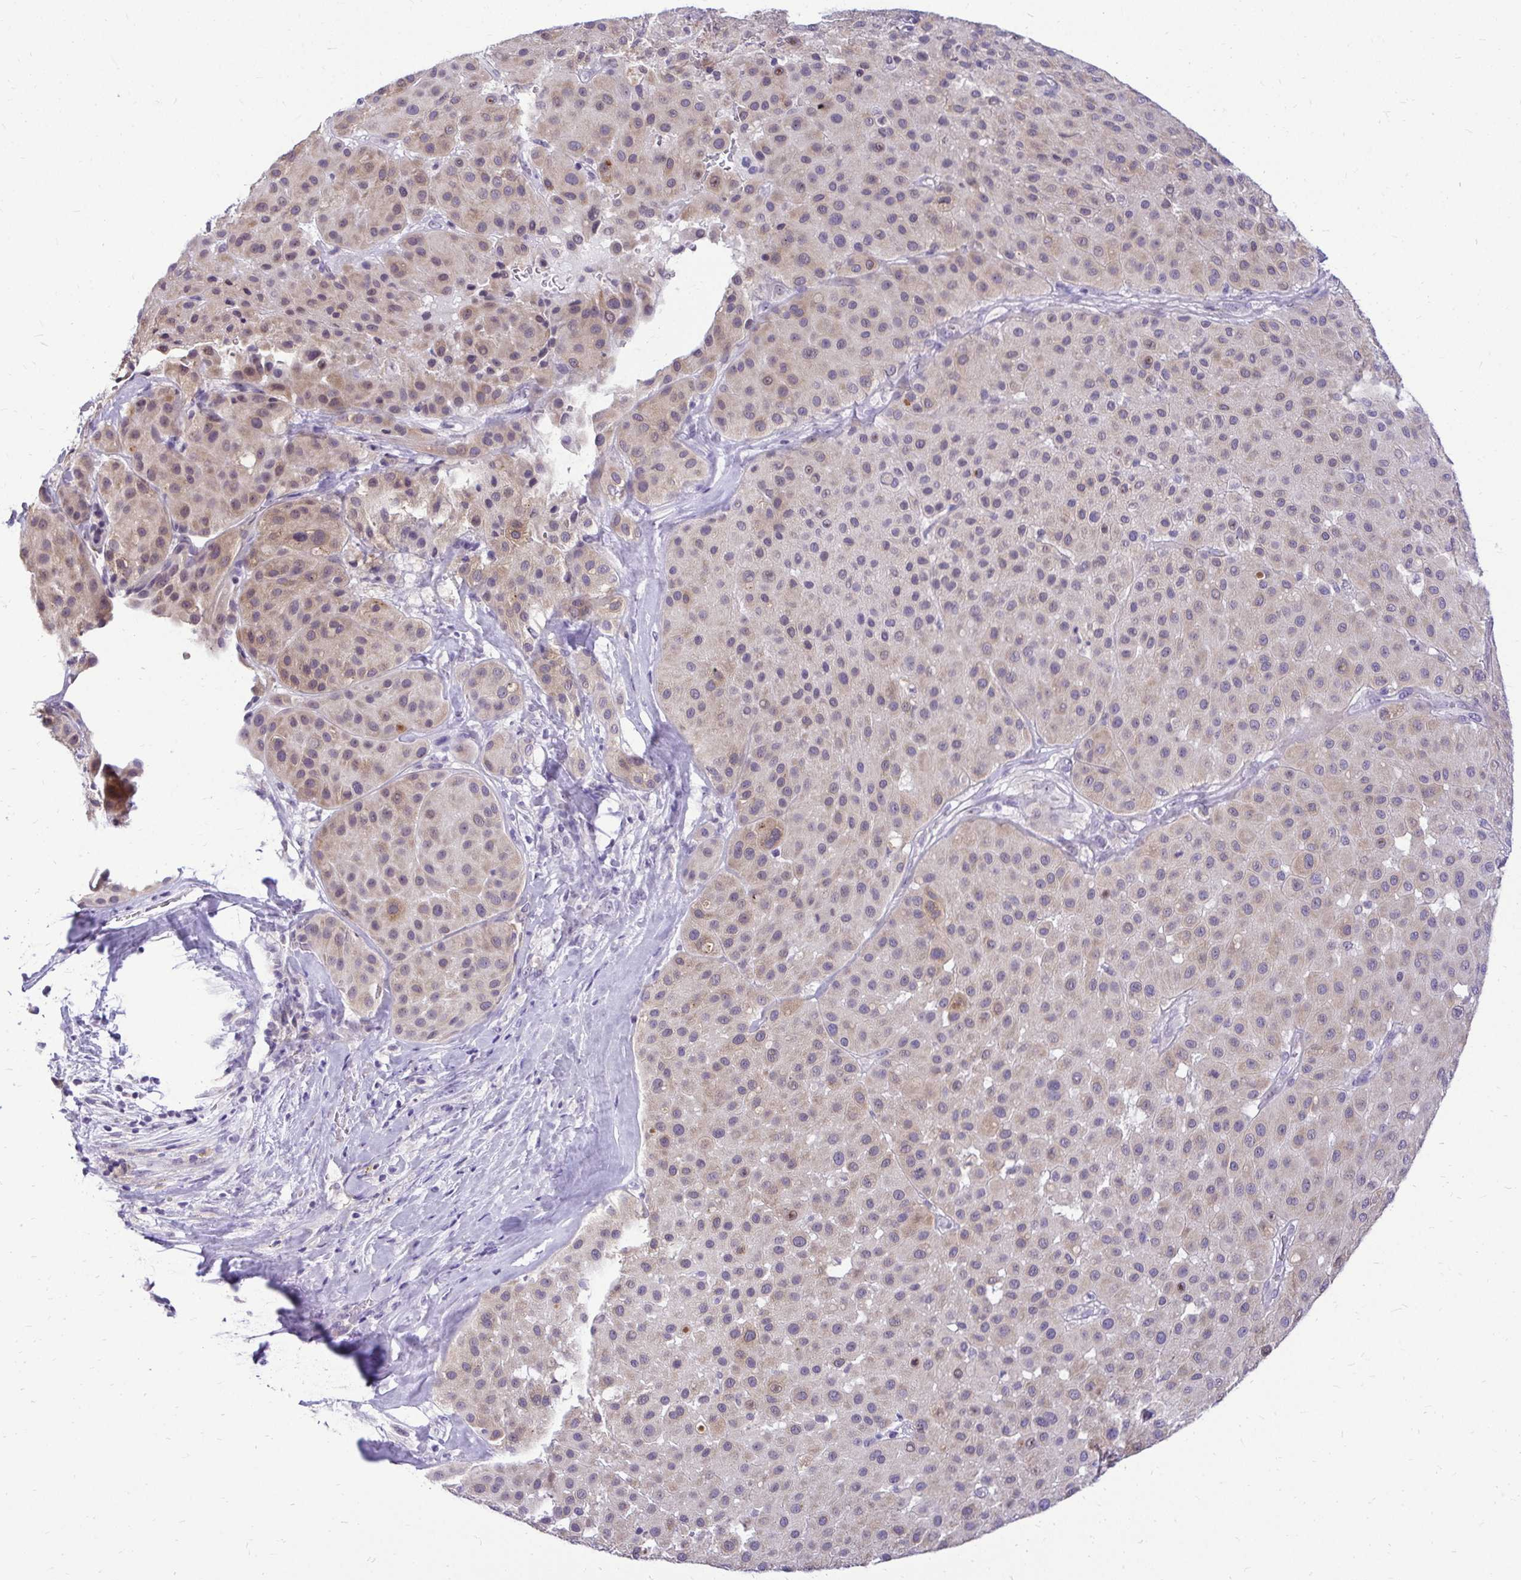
{"staining": {"intensity": "weak", "quantity": "25%-75%", "location": "cytoplasmic/membranous,nuclear"}, "tissue": "melanoma", "cell_type": "Tumor cells", "image_type": "cancer", "snomed": [{"axis": "morphology", "description": "Malignant melanoma, Metastatic site"}, {"axis": "topography", "description": "Smooth muscle"}], "caption": "Immunohistochemistry of melanoma demonstrates low levels of weak cytoplasmic/membranous and nuclear expression in approximately 25%-75% of tumor cells. (Brightfield microscopy of DAB IHC at high magnification).", "gene": "NIFK", "patient": {"sex": "male", "age": 41}}